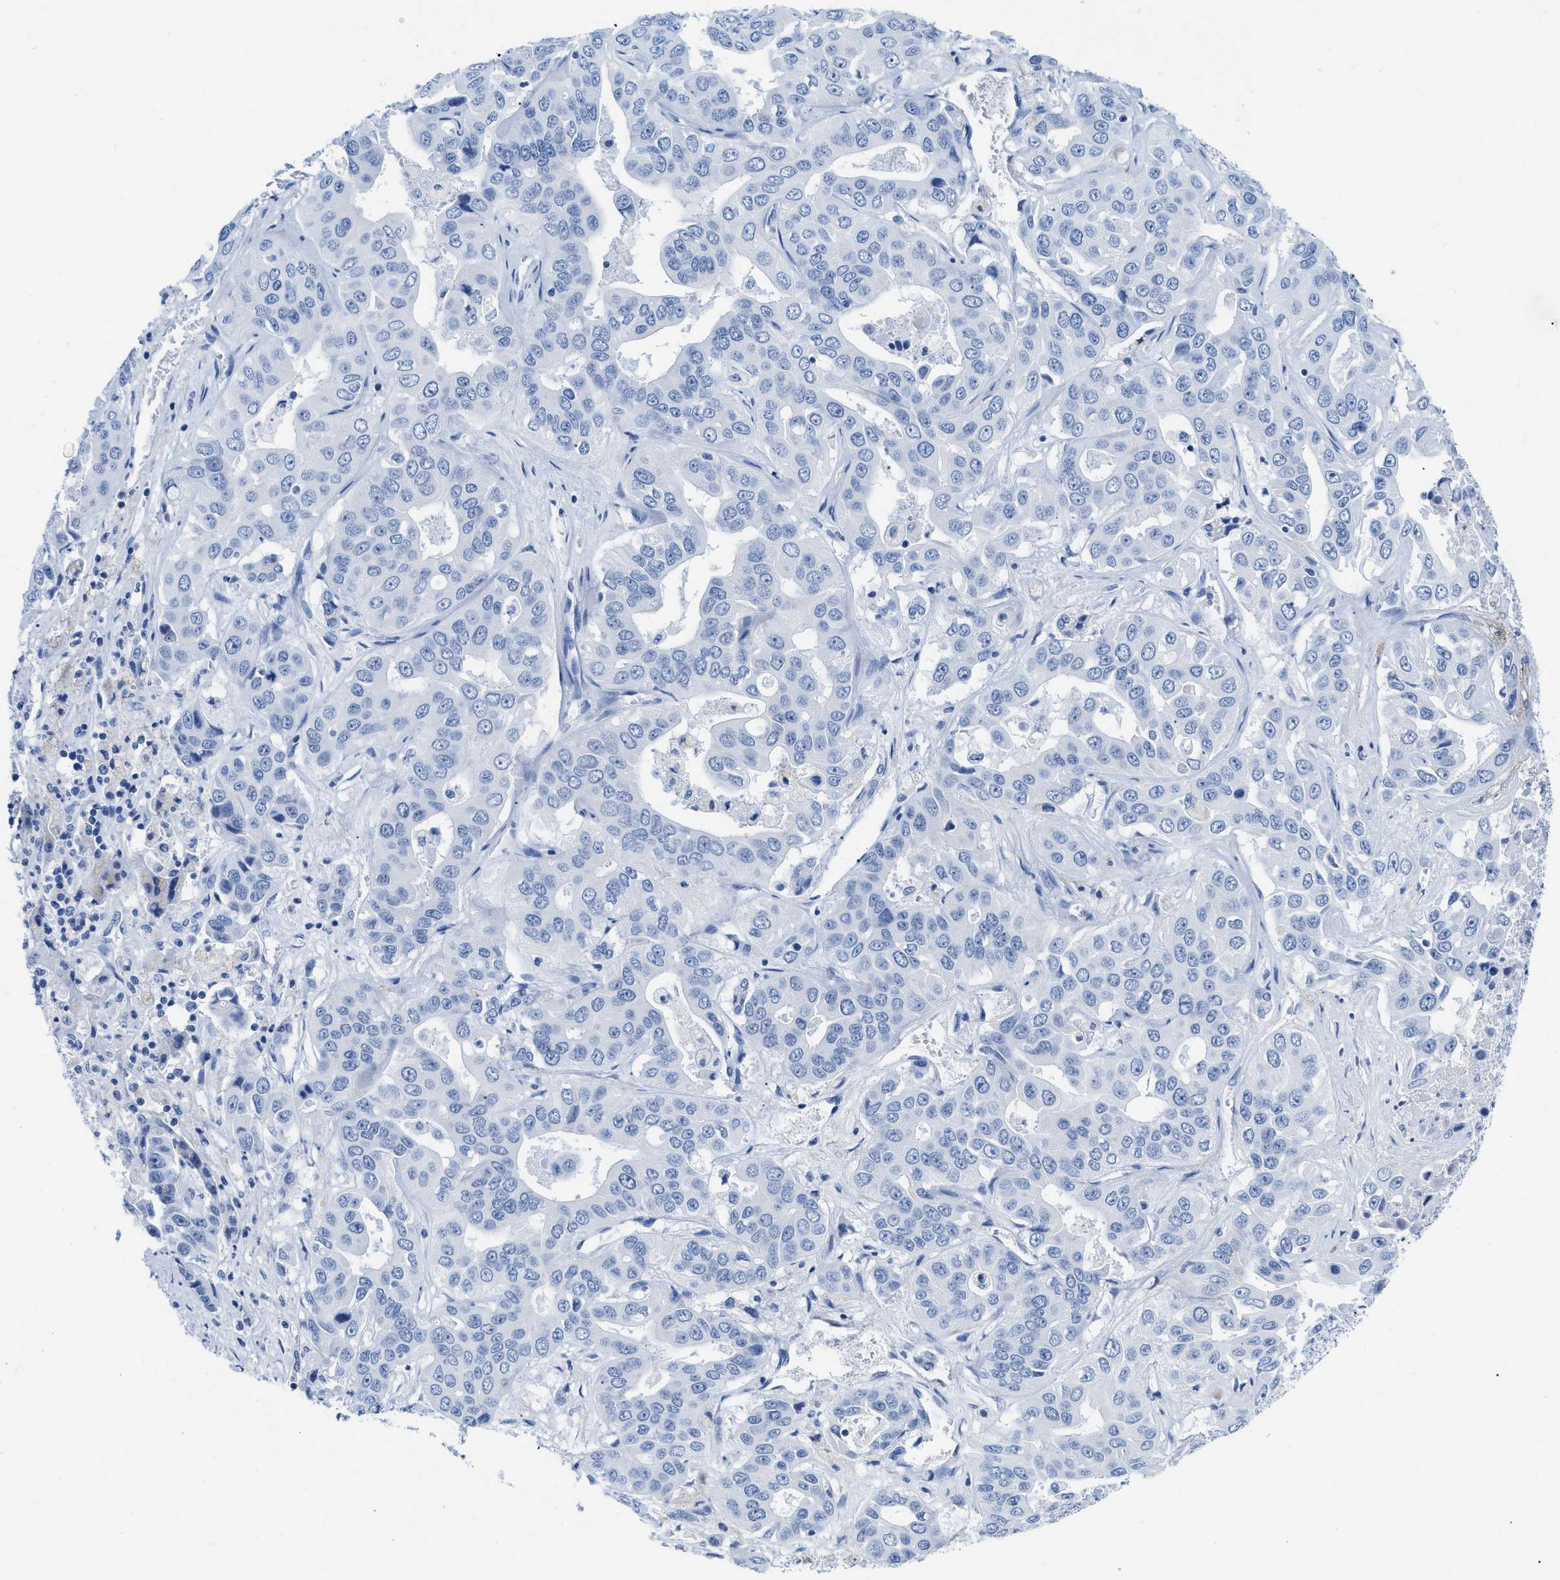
{"staining": {"intensity": "negative", "quantity": "none", "location": "none"}, "tissue": "liver cancer", "cell_type": "Tumor cells", "image_type": "cancer", "snomed": [{"axis": "morphology", "description": "Cholangiocarcinoma"}, {"axis": "topography", "description": "Liver"}], "caption": "A photomicrograph of human liver cancer is negative for staining in tumor cells.", "gene": "CR1", "patient": {"sex": "female", "age": 52}}